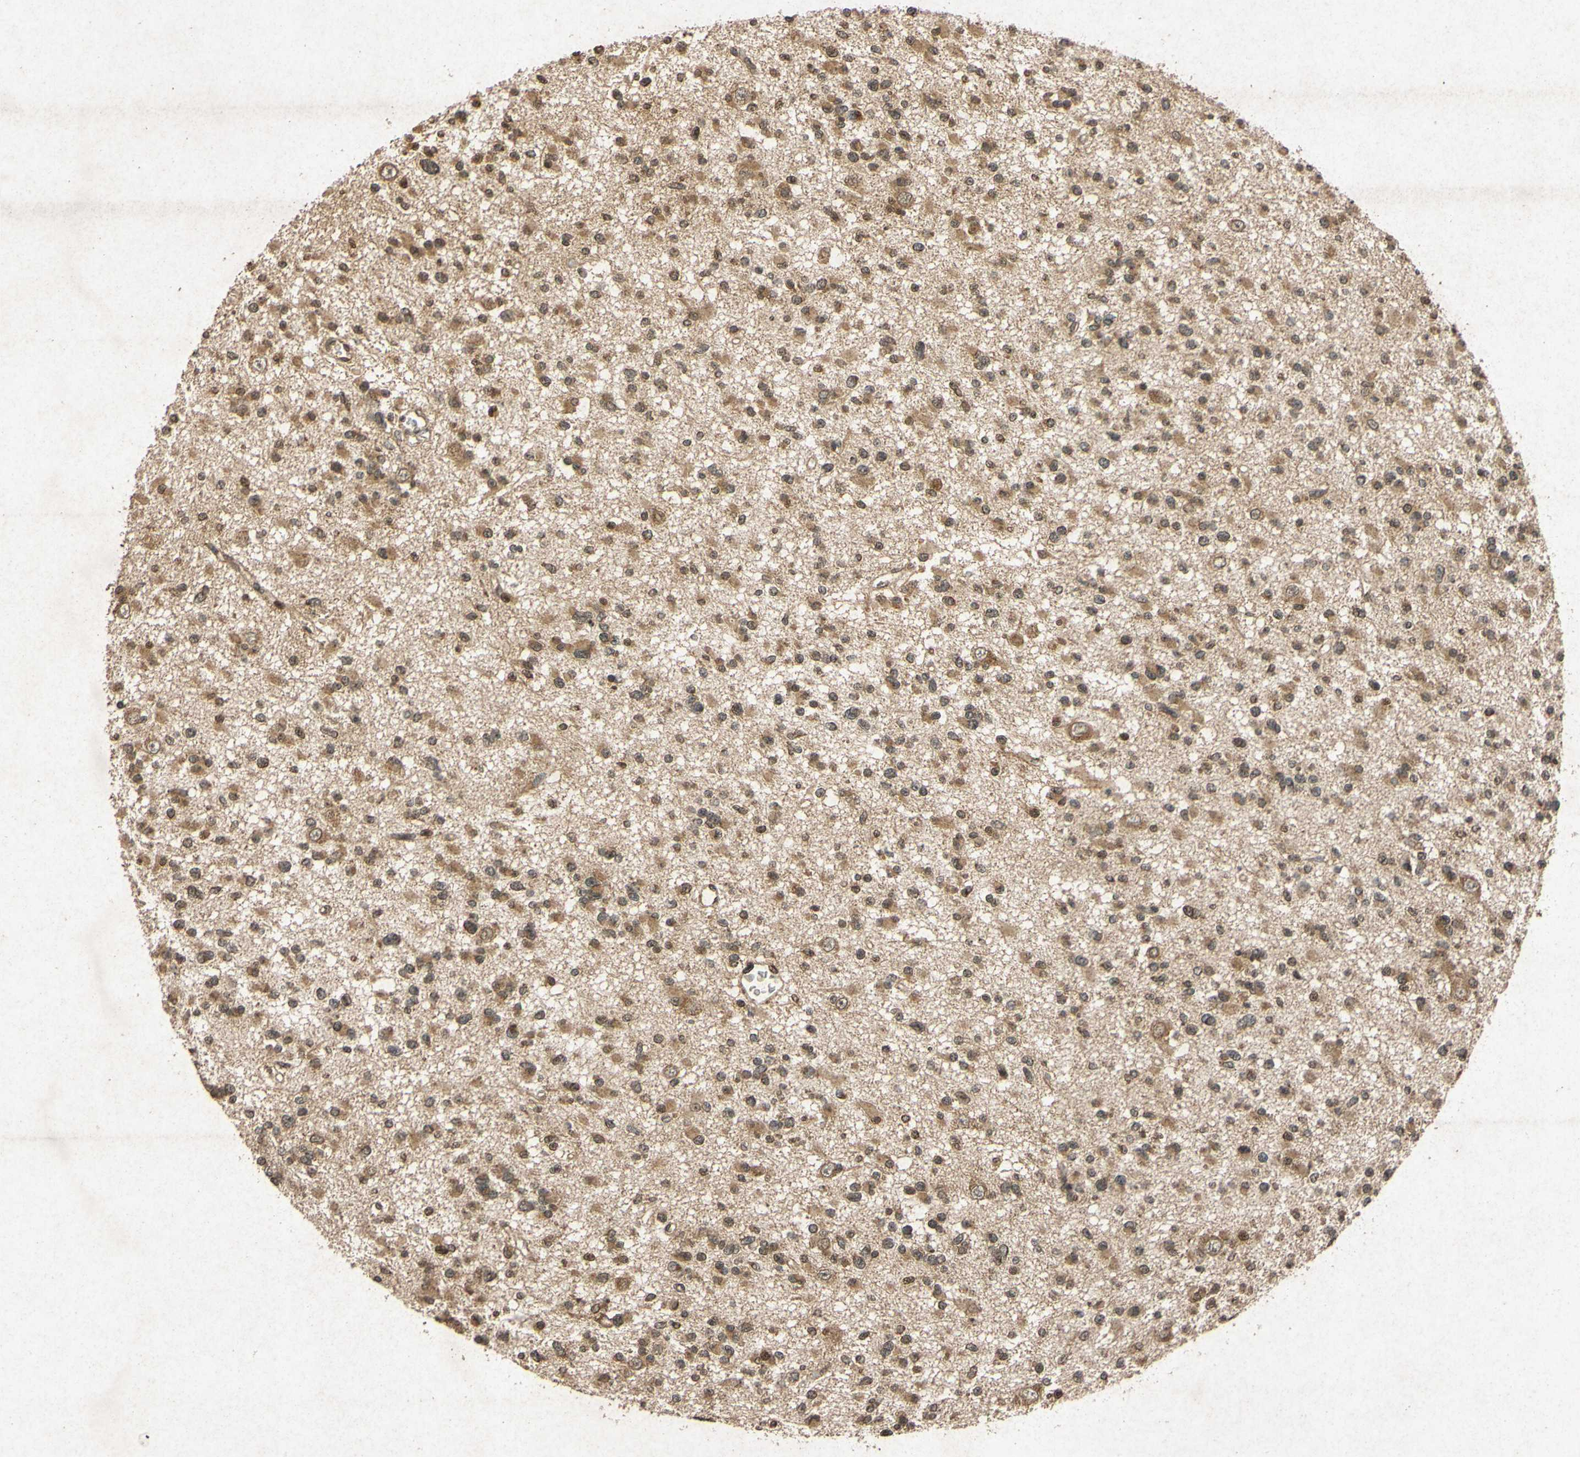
{"staining": {"intensity": "moderate", "quantity": ">75%", "location": "cytoplasmic/membranous,nuclear"}, "tissue": "glioma", "cell_type": "Tumor cells", "image_type": "cancer", "snomed": [{"axis": "morphology", "description": "Glioma, malignant, Low grade"}, {"axis": "topography", "description": "Brain"}], "caption": "Glioma stained with a protein marker demonstrates moderate staining in tumor cells.", "gene": "ATP6V1H", "patient": {"sex": "female", "age": 22}}